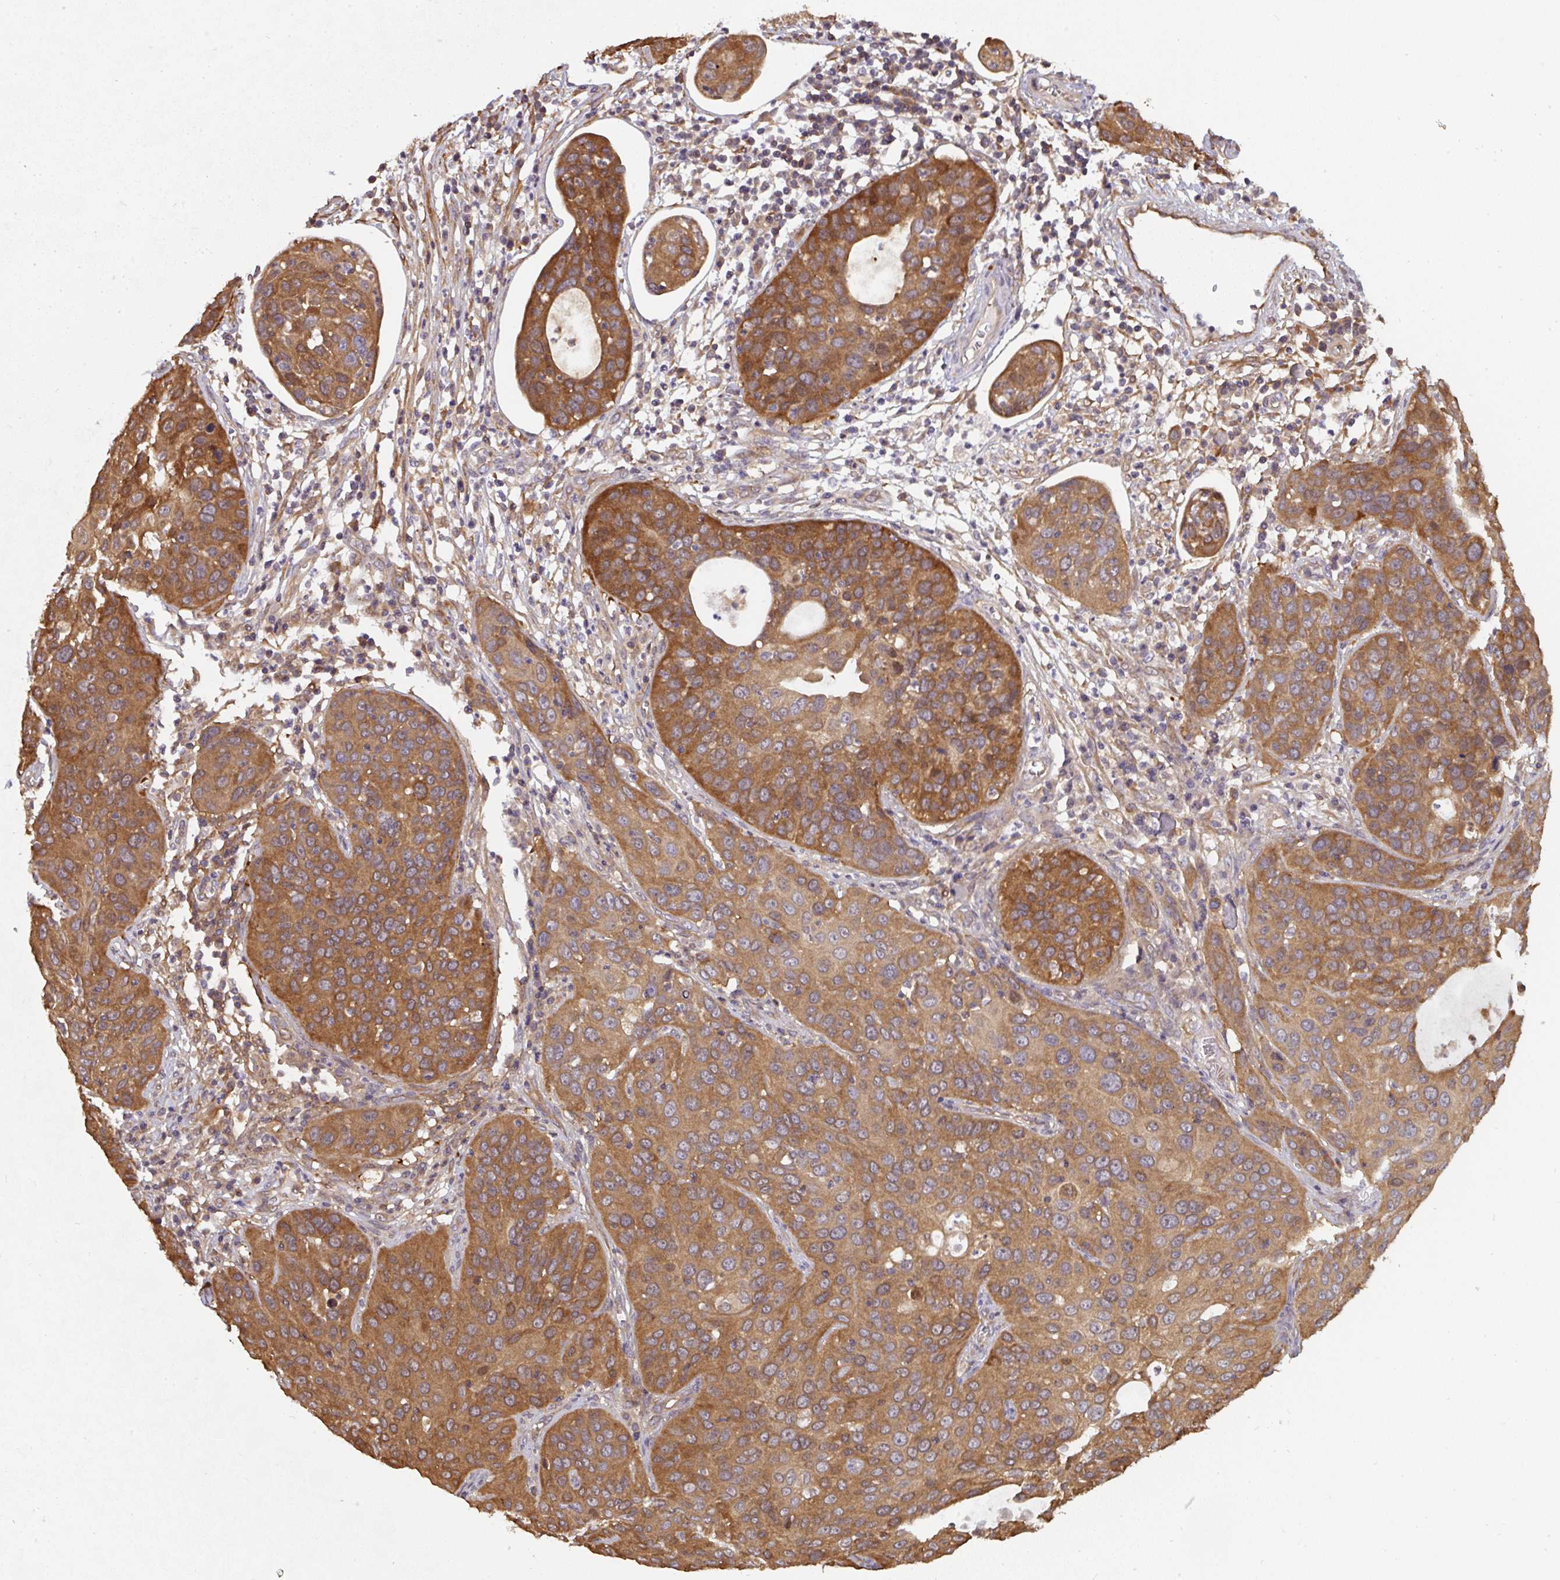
{"staining": {"intensity": "moderate", "quantity": ">75%", "location": "cytoplasmic/membranous"}, "tissue": "cervical cancer", "cell_type": "Tumor cells", "image_type": "cancer", "snomed": [{"axis": "morphology", "description": "Squamous cell carcinoma, NOS"}, {"axis": "topography", "description": "Cervix"}], "caption": "Immunohistochemistry image of cervical squamous cell carcinoma stained for a protein (brown), which reveals medium levels of moderate cytoplasmic/membranous staining in about >75% of tumor cells.", "gene": "ST13", "patient": {"sex": "female", "age": 36}}